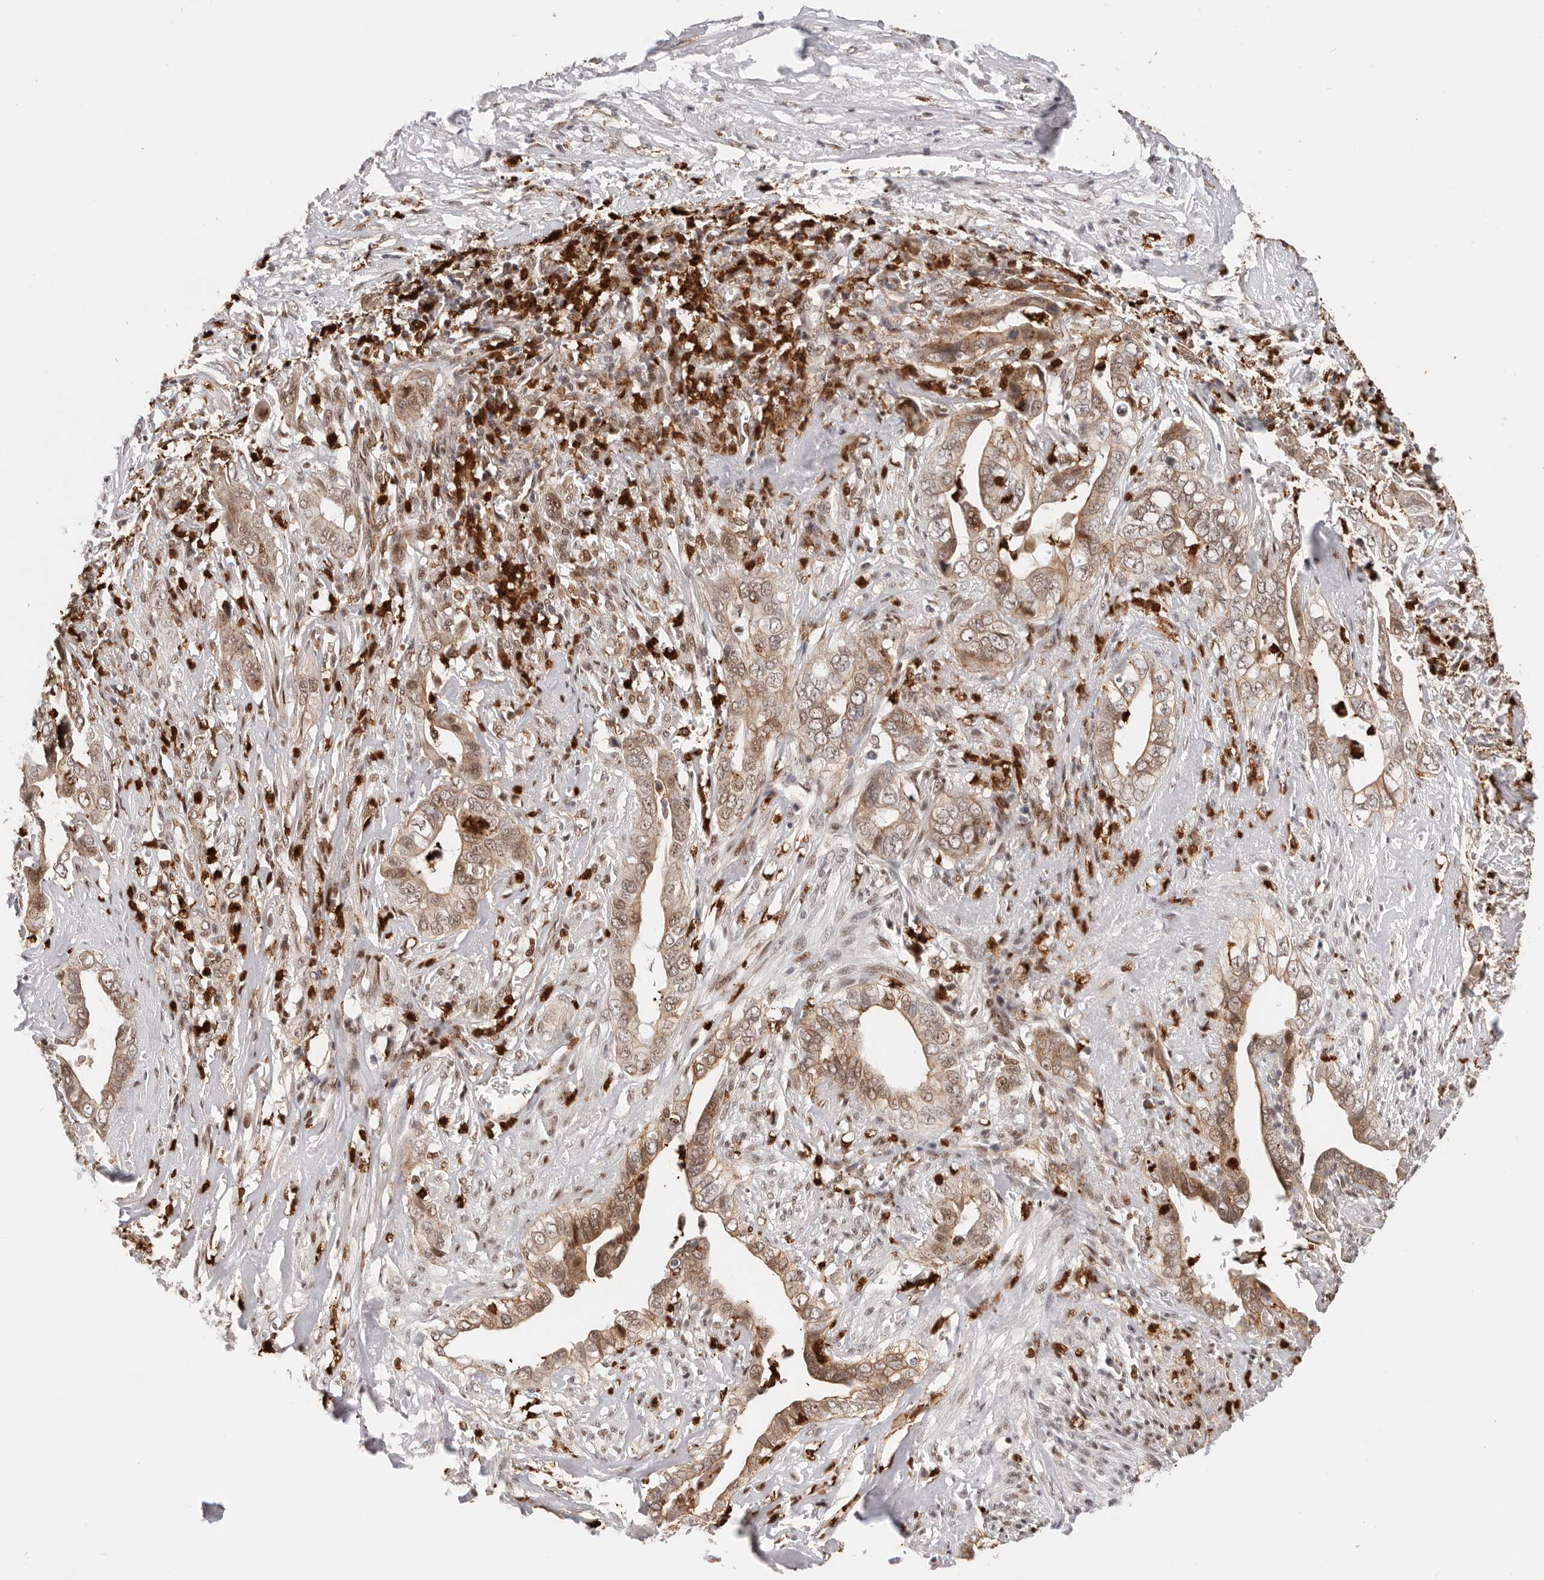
{"staining": {"intensity": "moderate", "quantity": ">75%", "location": "cytoplasmic/membranous,nuclear"}, "tissue": "liver cancer", "cell_type": "Tumor cells", "image_type": "cancer", "snomed": [{"axis": "morphology", "description": "Cholangiocarcinoma"}, {"axis": "topography", "description": "Liver"}], "caption": "This photomicrograph displays IHC staining of liver cancer, with medium moderate cytoplasmic/membranous and nuclear staining in approximately >75% of tumor cells.", "gene": "AFDN", "patient": {"sex": "female", "age": 79}}